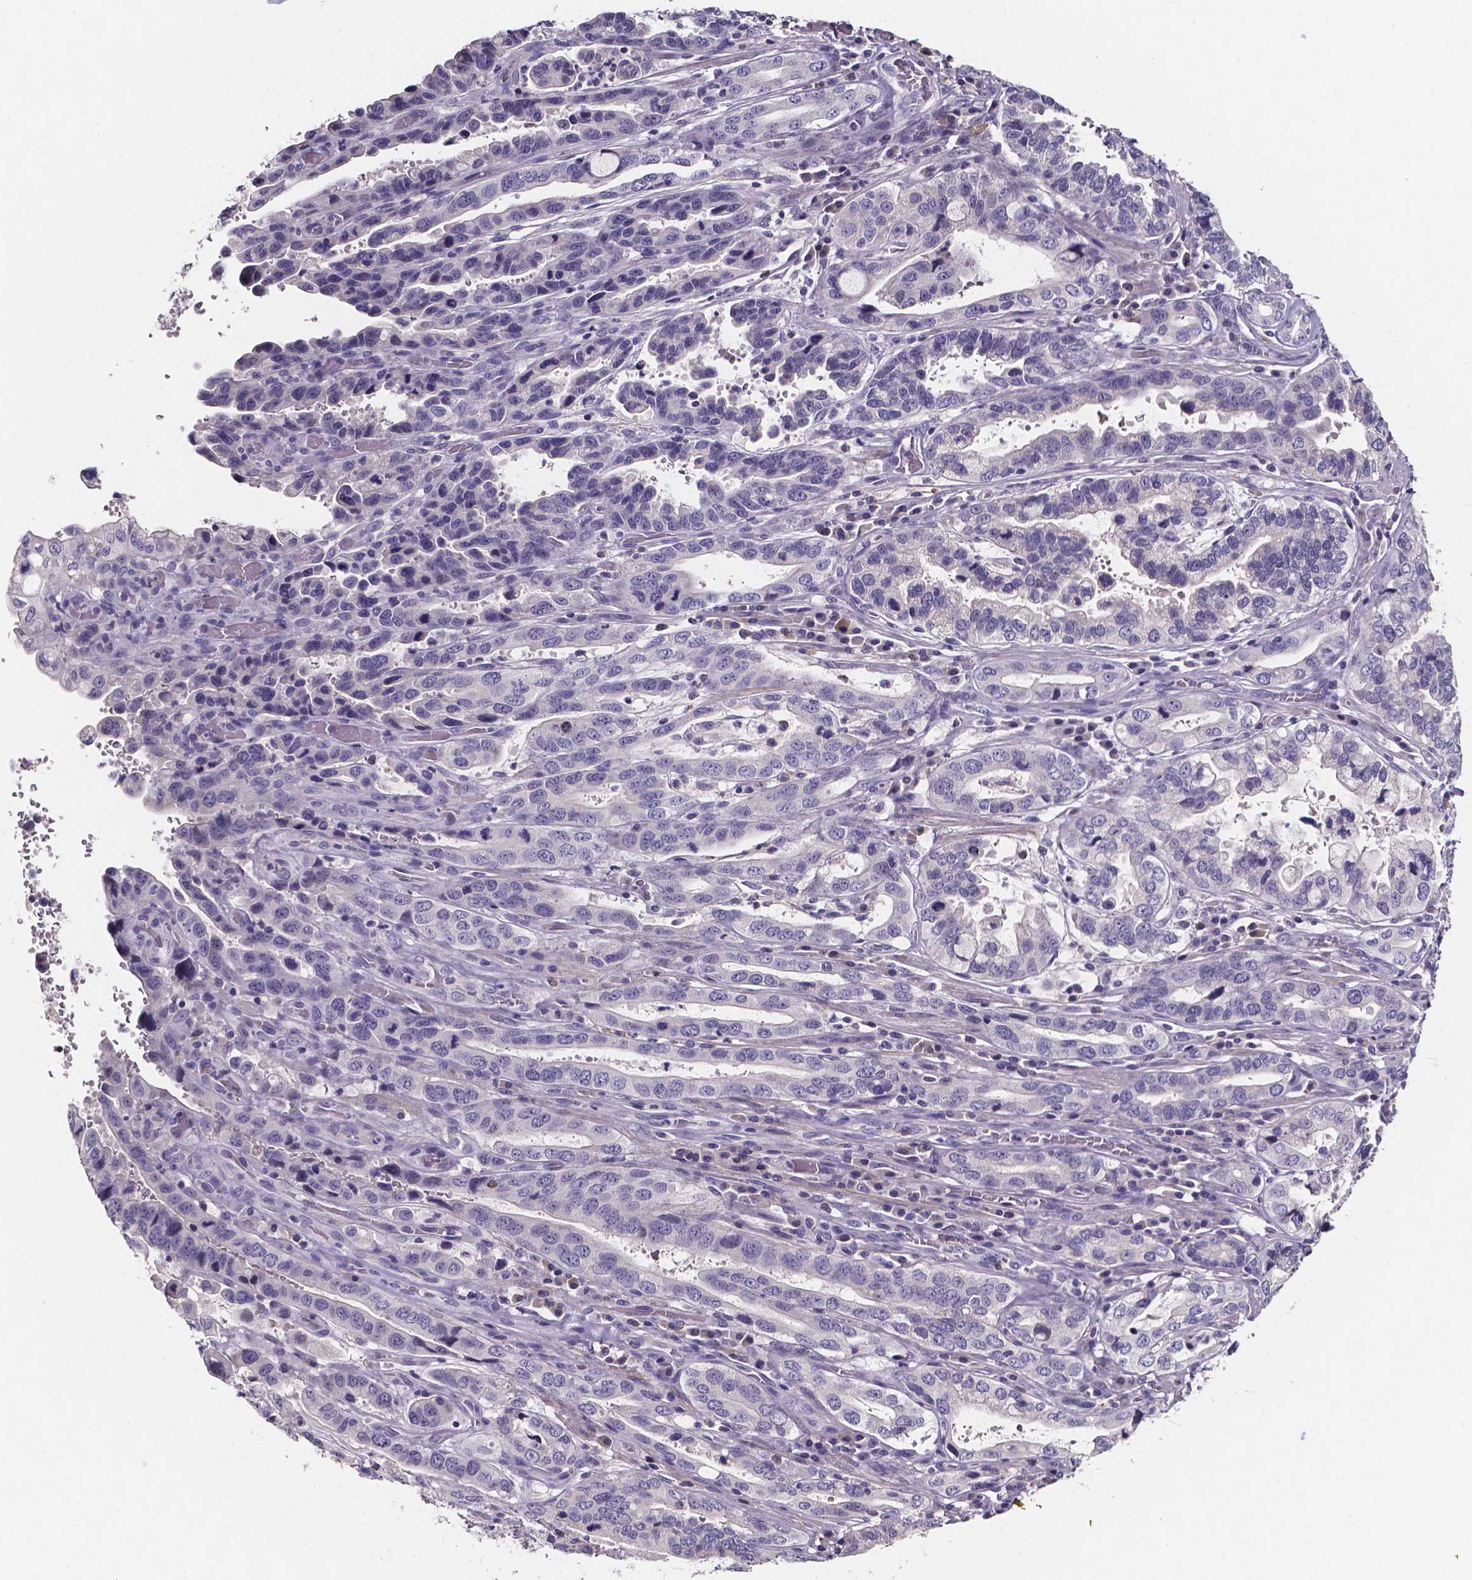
{"staining": {"intensity": "negative", "quantity": "none", "location": "none"}, "tissue": "stomach cancer", "cell_type": "Tumor cells", "image_type": "cancer", "snomed": [{"axis": "morphology", "description": "Adenocarcinoma, NOS"}, {"axis": "topography", "description": "Stomach, lower"}], "caption": "IHC image of human stomach adenocarcinoma stained for a protein (brown), which reveals no staining in tumor cells.", "gene": "SPOCD1", "patient": {"sex": "female", "age": 76}}